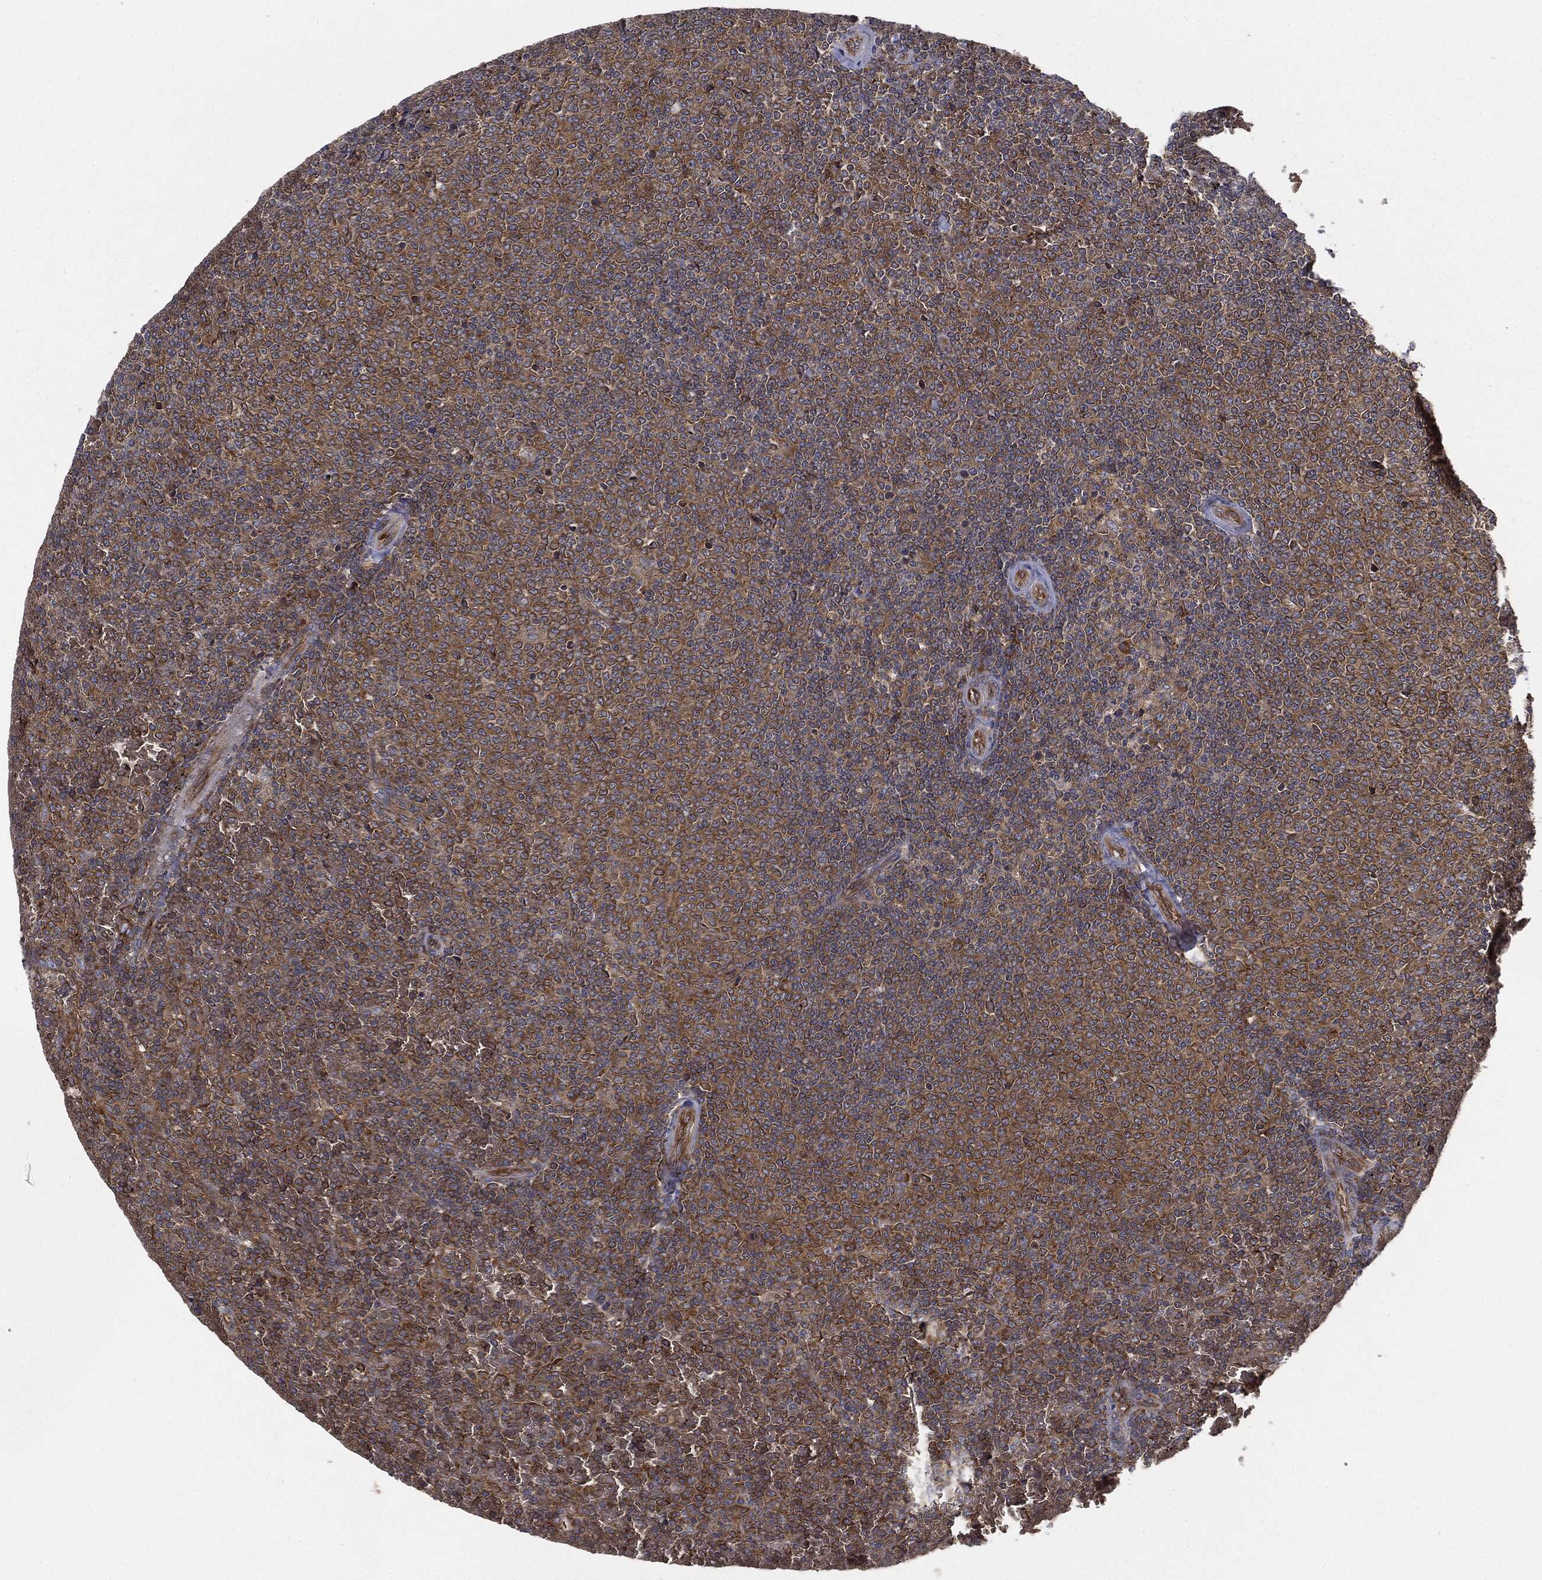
{"staining": {"intensity": "moderate", "quantity": "25%-75%", "location": "cytoplasmic/membranous"}, "tissue": "lymphoma", "cell_type": "Tumor cells", "image_type": "cancer", "snomed": [{"axis": "morphology", "description": "Malignant lymphoma, non-Hodgkin's type, Low grade"}, {"axis": "topography", "description": "Spleen"}], "caption": "High-power microscopy captured an IHC histopathology image of lymphoma, revealing moderate cytoplasmic/membranous expression in approximately 25%-75% of tumor cells.", "gene": "EIF2AK2", "patient": {"sex": "female", "age": 77}}